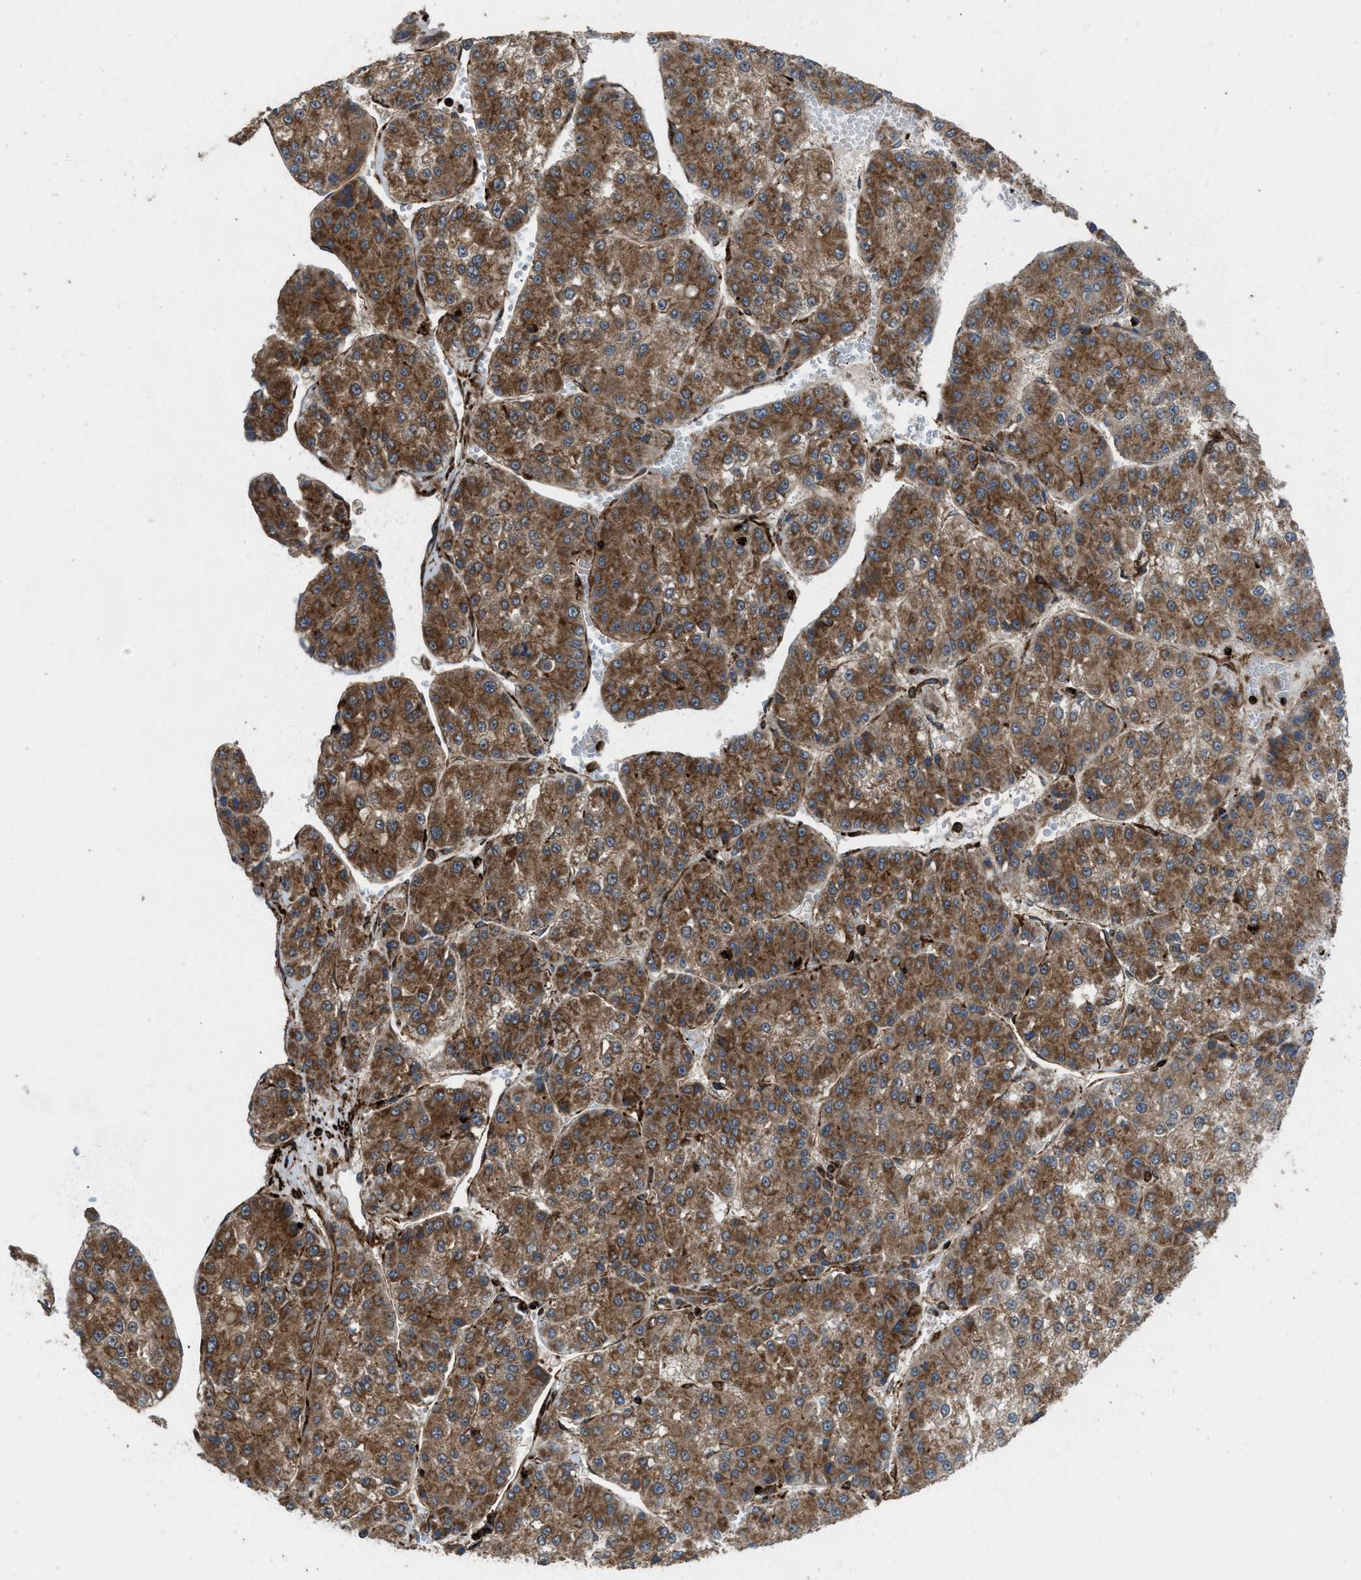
{"staining": {"intensity": "moderate", "quantity": ">75%", "location": "cytoplasmic/membranous"}, "tissue": "liver cancer", "cell_type": "Tumor cells", "image_type": "cancer", "snomed": [{"axis": "morphology", "description": "Carcinoma, Hepatocellular, NOS"}, {"axis": "topography", "description": "Liver"}], "caption": "Liver cancer was stained to show a protein in brown. There is medium levels of moderate cytoplasmic/membranous staining in about >75% of tumor cells. The staining was performed using DAB to visualize the protein expression in brown, while the nuclei were stained in blue with hematoxylin (Magnification: 20x).", "gene": "EGLN1", "patient": {"sex": "female", "age": 73}}